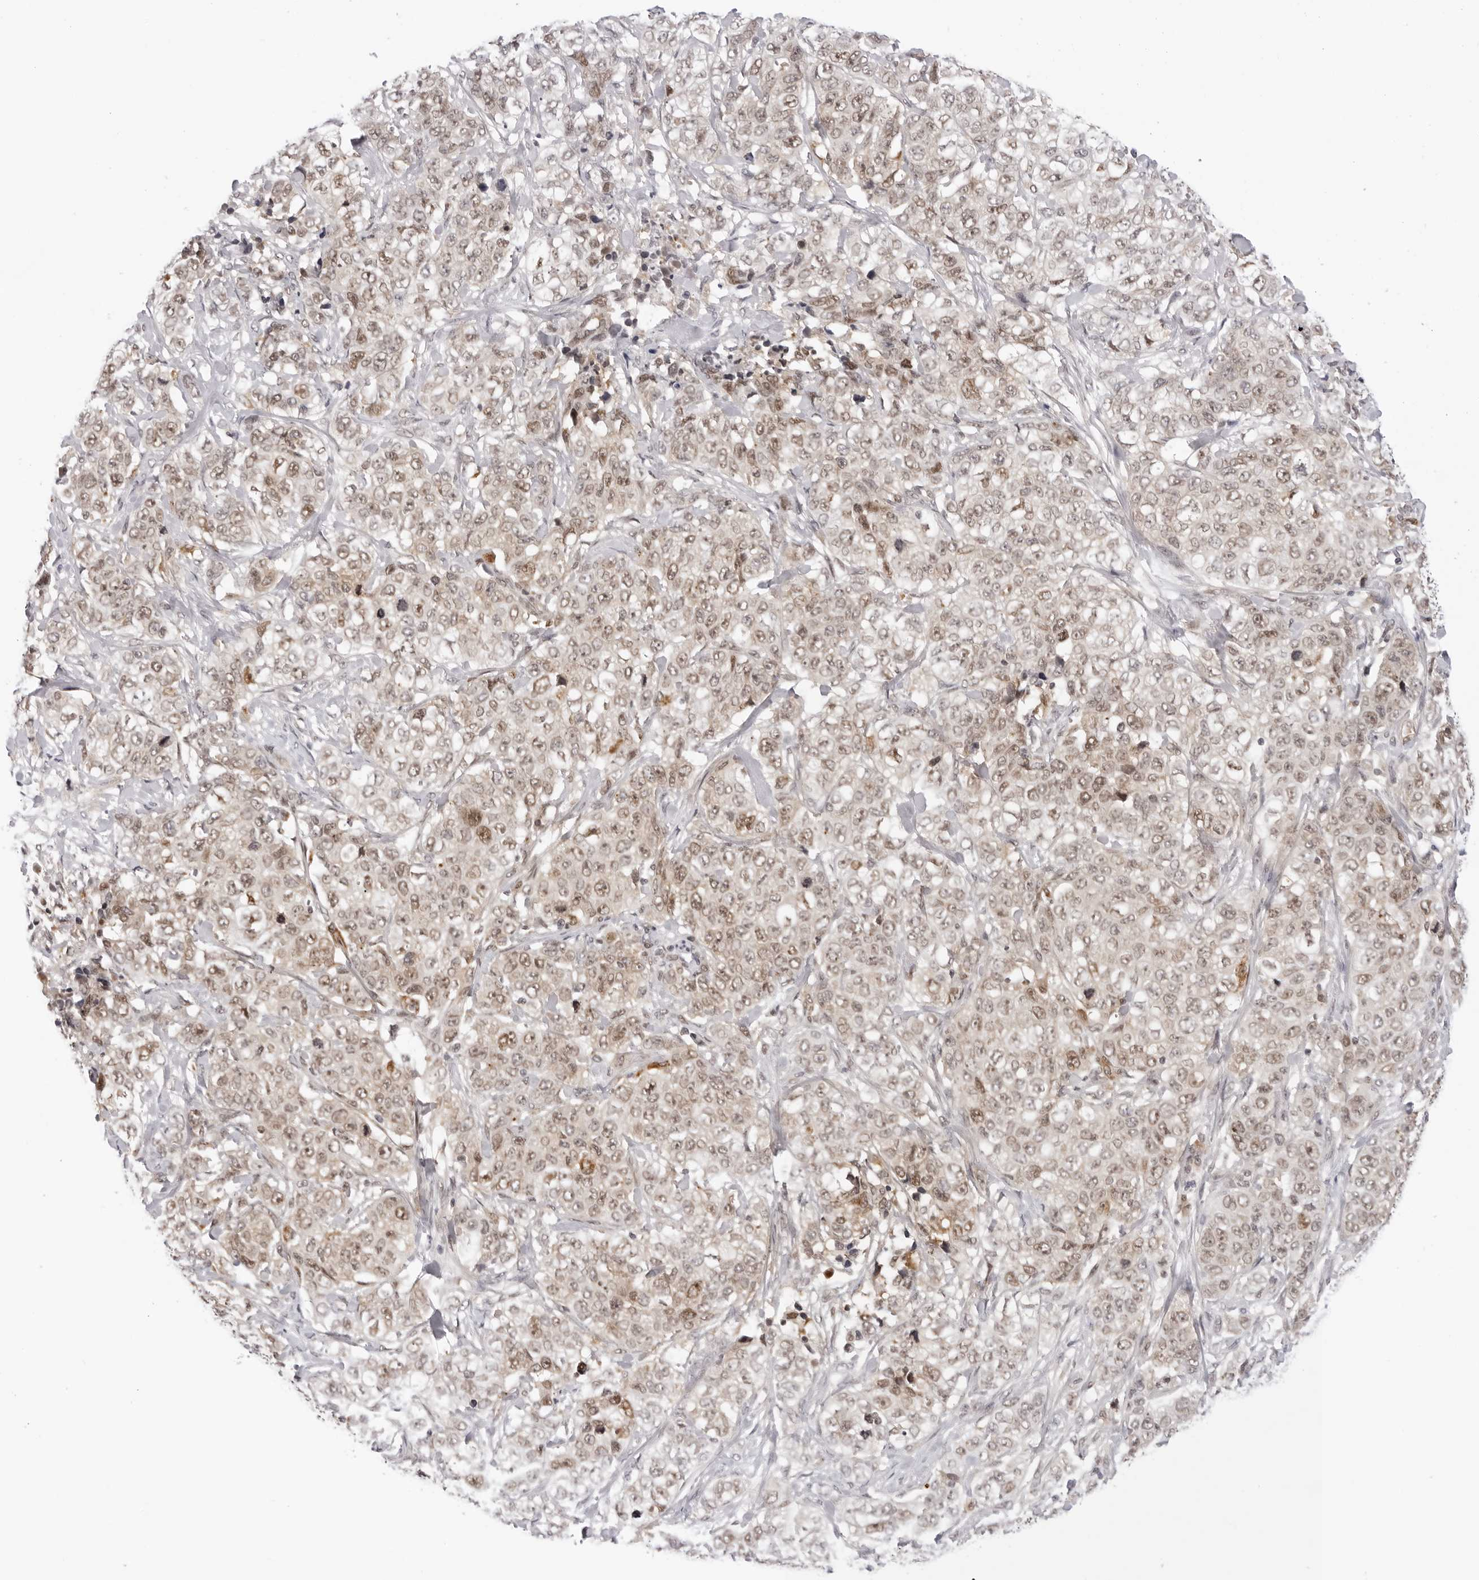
{"staining": {"intensity": "moderate", "quantity": ">75%", "location": "nuclear"}, "tissue": "stomach cancer", "cell_type": "Tumor cells", "image_type": "cancer", "snomed": [{"axis": "morphology", "description": "Adenocarcinoma, NOS"}, {"axis": "topography", "description": "Stomach"}], "caption": "Protein analysis of adenocarcinoma (stomach) tissue displays moderate nuclear staining in about >75% of tumor cells. The protein of interest is stained brown, and the nuclei are stained in blue (DAB (3,3'-diaminobenzidine) IHC with brightfield microscopy, high magnification).", "gene": "WDR77", "patient": {"sex": "male", "age": 48}}